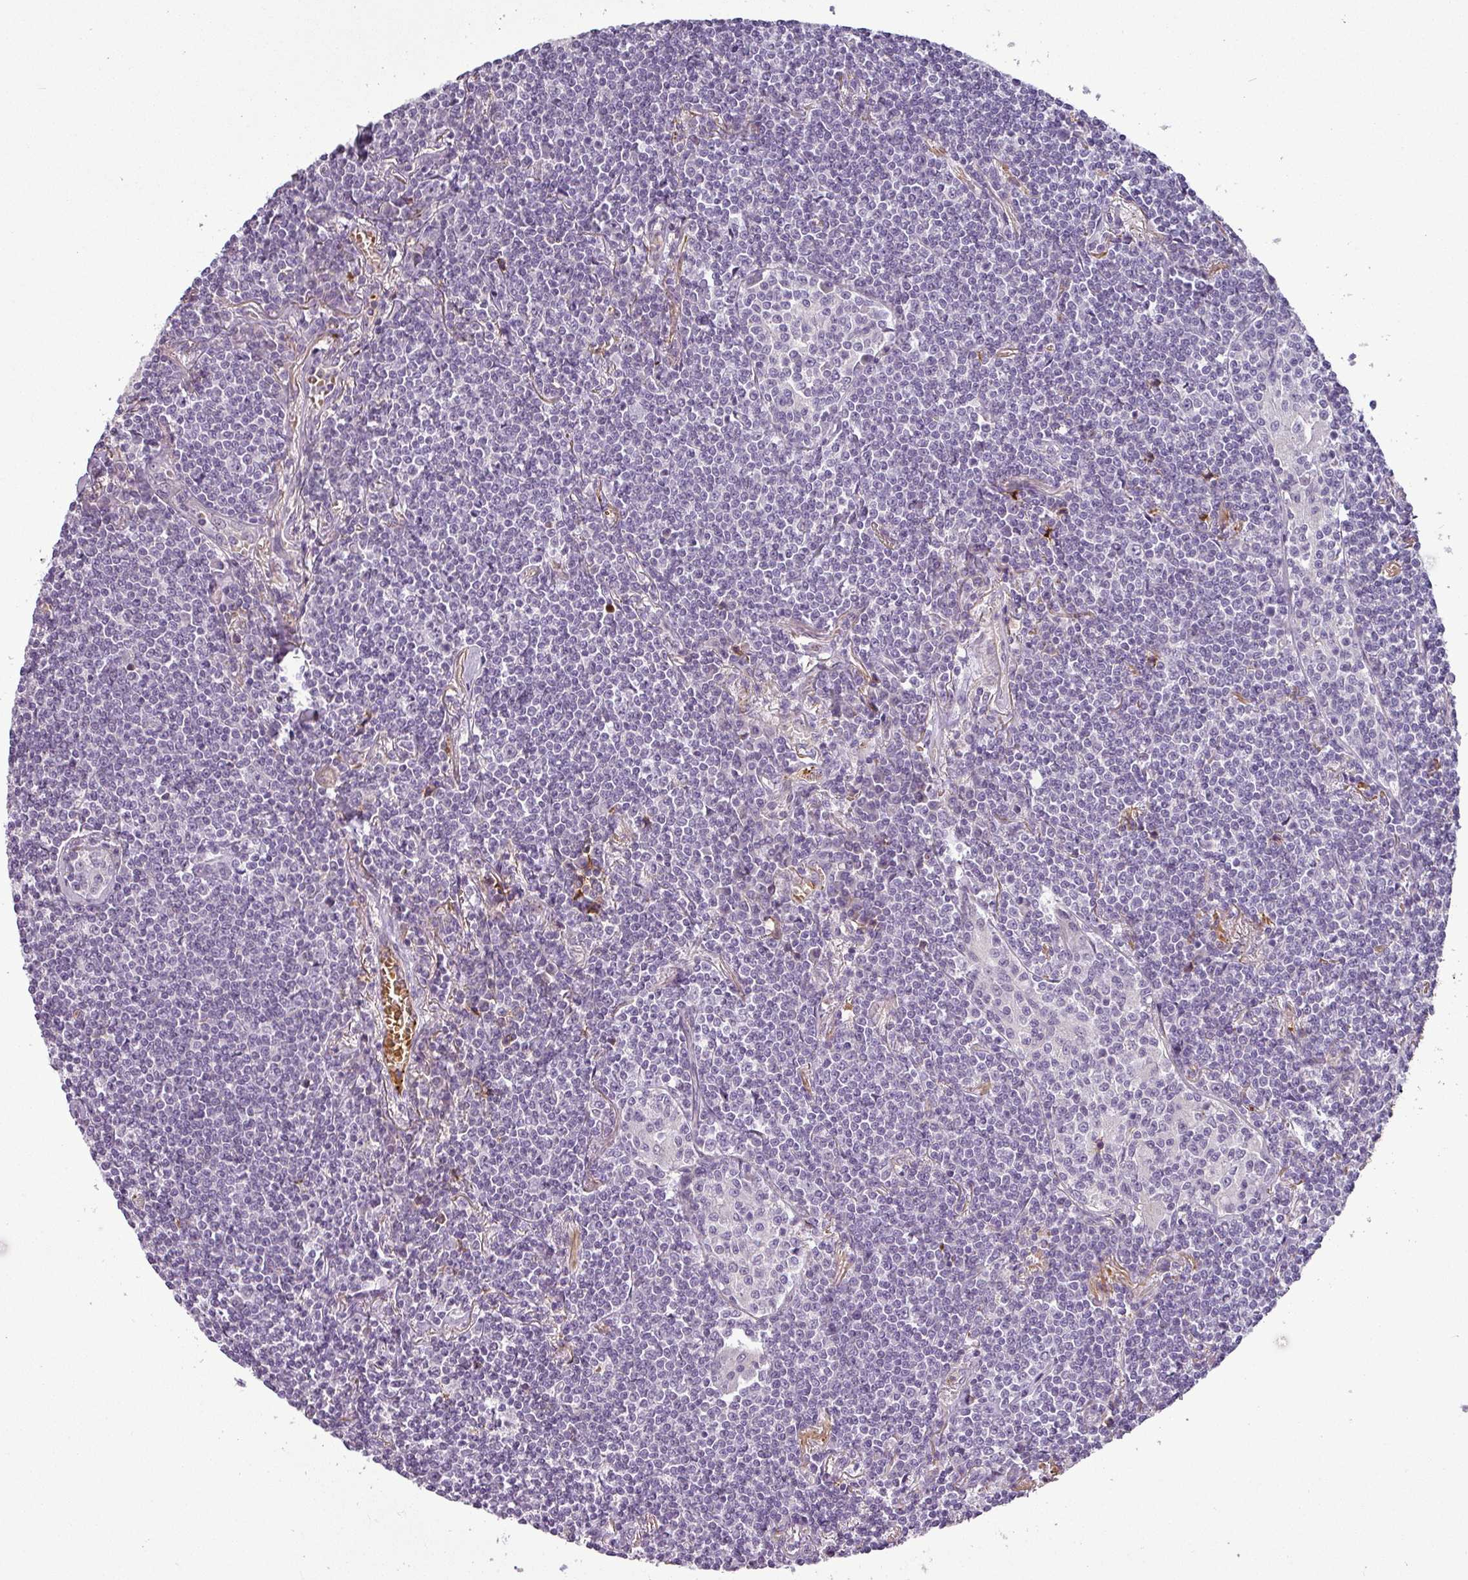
{"staining": {"intensity": "negative", "quantity": "none", "location": "none"}, "tissue": "lymphoma", "cell_type": "Tumor cells", "image_type": "cancer", "snomed": [{"axis": "morphology", "description": "Malignant lymphoma, non-Hodgkin's type, Low grade"}, {"axis": "topography", "description": "Lung"}], "caption": "This photomicrograph is of low-grade malignant lymphoma, non-Hodgkin's type stained with immunohistochemistry to label a protein in brown with the nuclei are counter-stained blue. There is no positivity in tumor cells. (Stains: DAB immunohistochemistry (IHC) with hematoxylin counter stain, Microscopy: brightfield microscopy at high magnification).", "gene": "APOC1", "patient": {"sex": "female", "age": 71}}